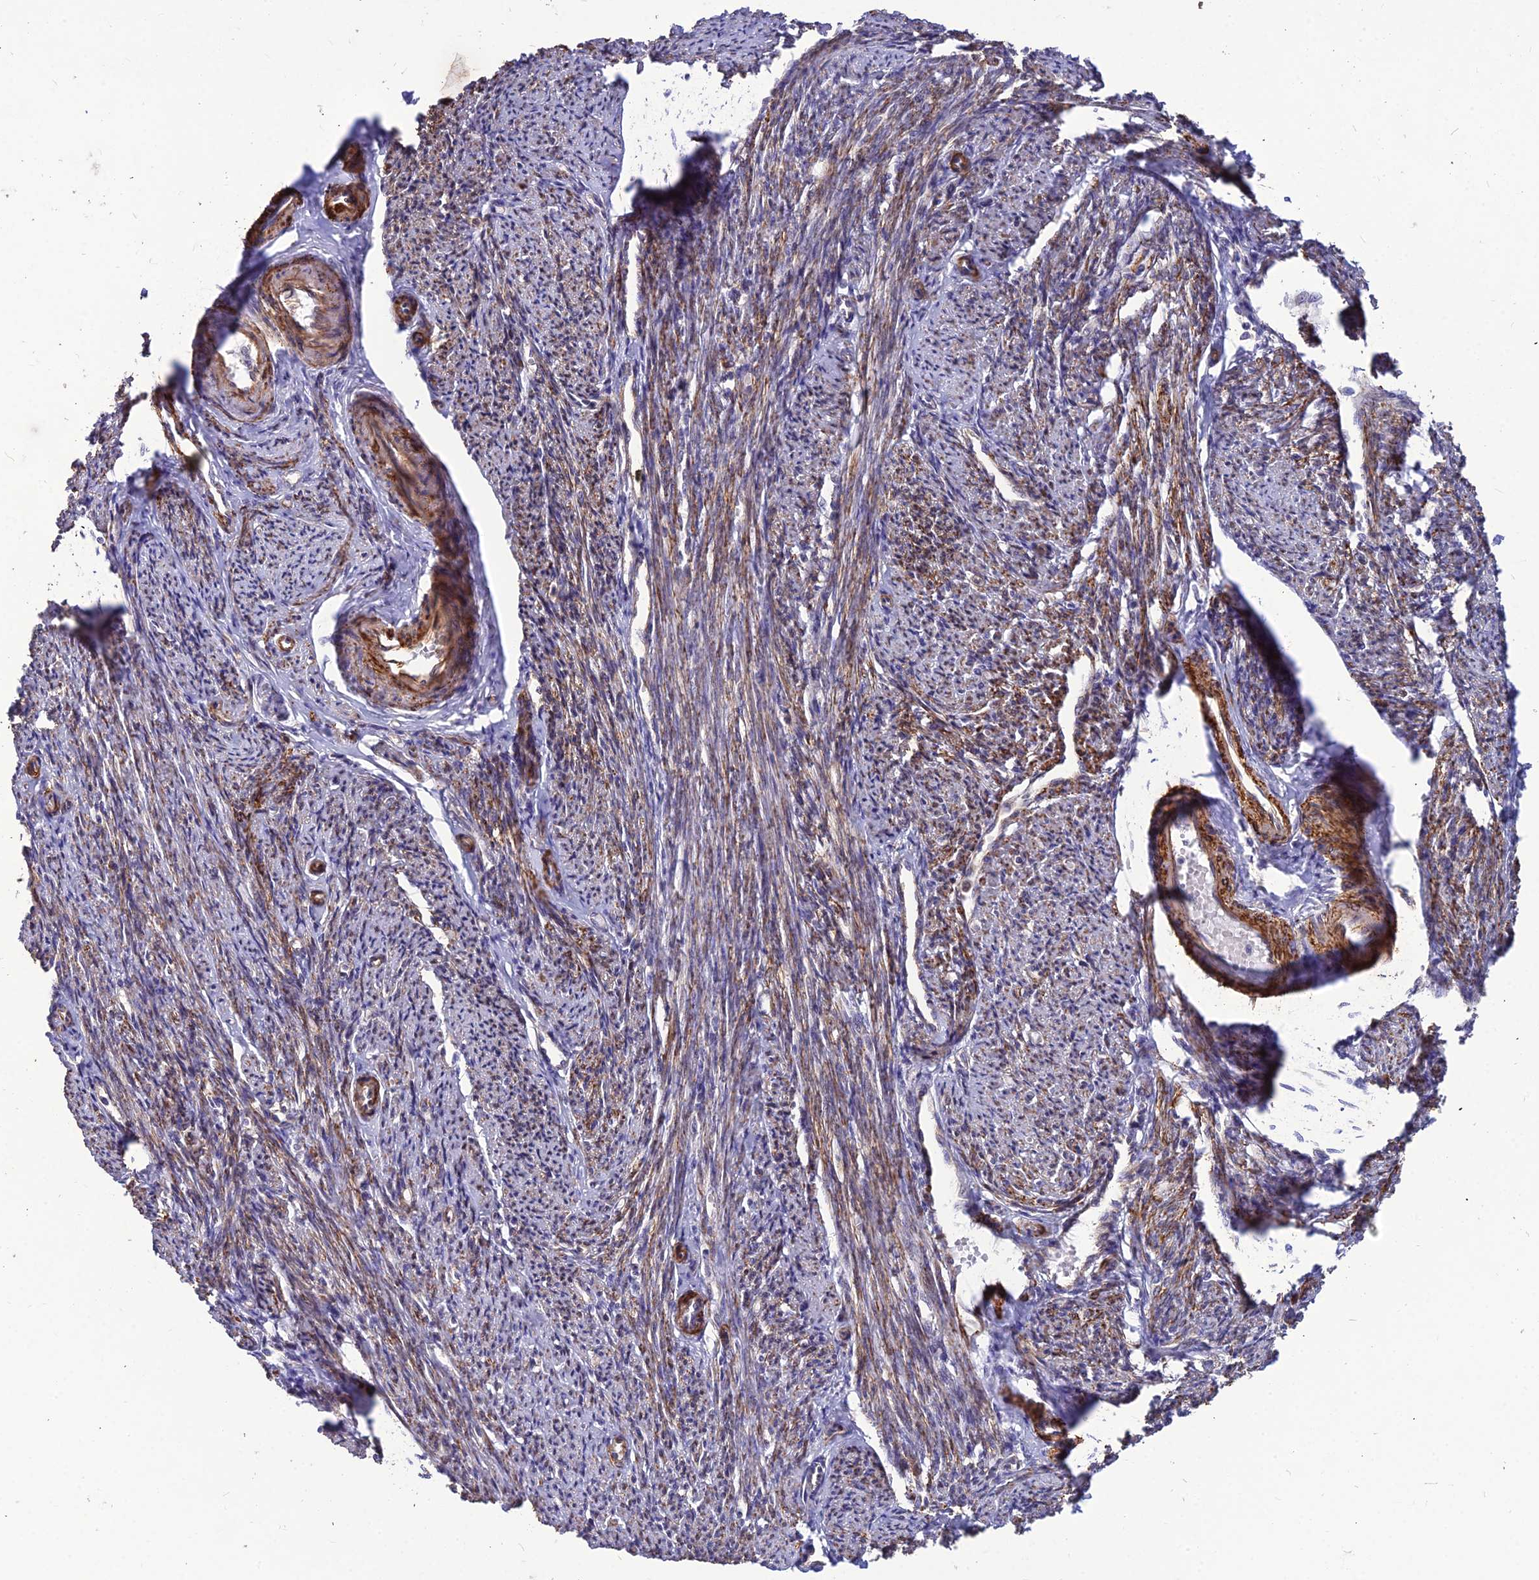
{"staining": {"intensity": "strong", "quantity": ">75%", "location": "cytoplasmic/membranous"}, "tissue": "smooth muscle", "cell_type": "Smooth muscle cells", "image_type": "normal", "snomed": [{"axis": "morphology", "description": "Normal tissue, NOS"}, {"axis": "topography", "description": "Smooth muscle"}, {"axis": "topography", "description": "Uterus"}], "caption": "Protein expression by immunohistochemistry displays strong cytoplasmic/membranous staining in approximately >75% of smooth muscle cells in unremarkable smooth muscle. (brown staining indicates protein expression, while blue staining denotes nuclei).", "gene": "LEKR1", "patient": {"sex": "female", "age": 59}}